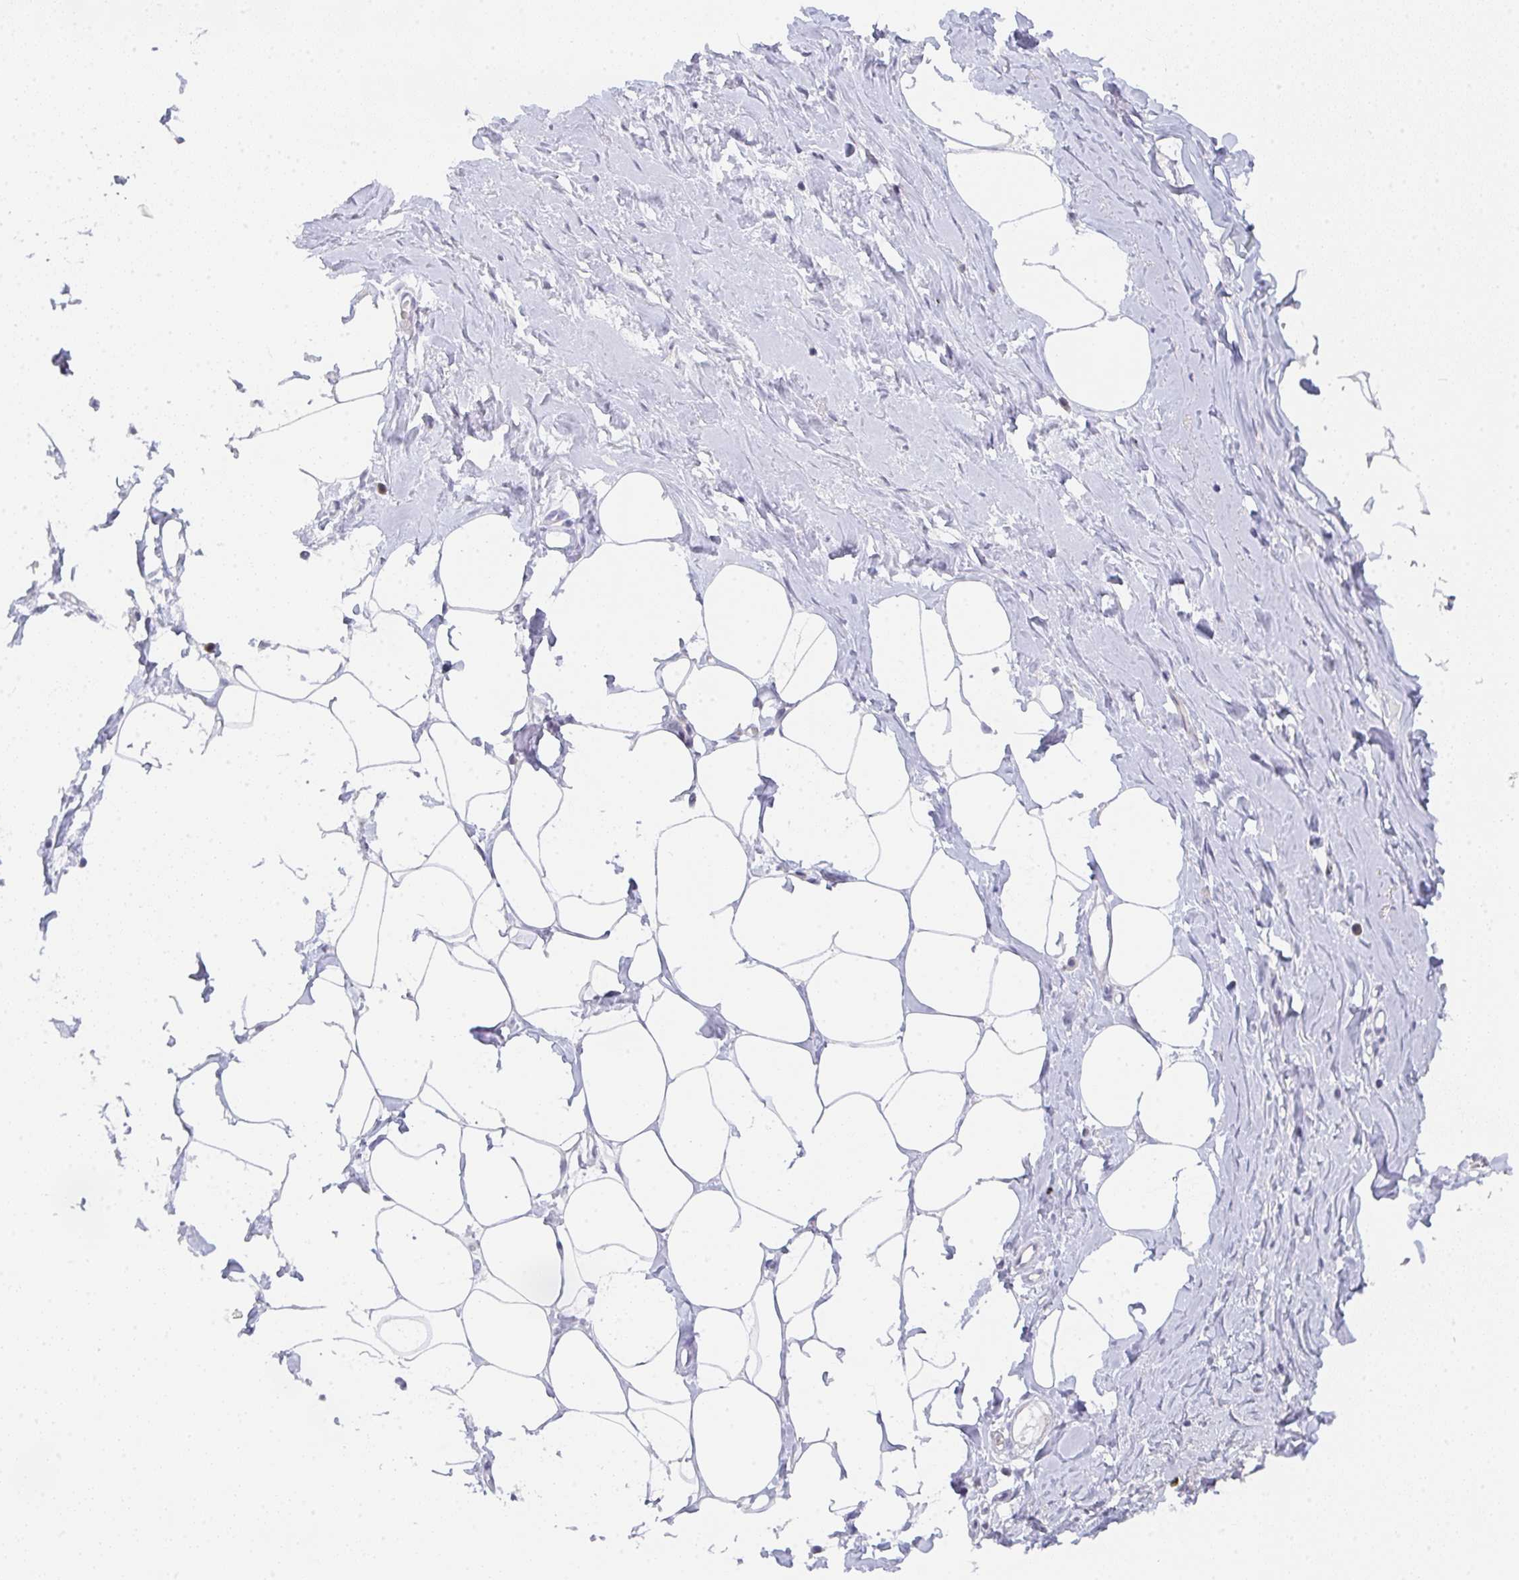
{"staining": {"intensity": "negative", "quantity": "none", "location": "none"}, "tissue": "breast", "cell_type": "Adipocytes", "image_type": "normal", "snomed": [{"axis": "morphology", "description": "Normal tissue, NOS"}, {"axis": "topography", "description": "Breast"}], "caption": "The photomicrograph exhibits no staining of adipocytes in benign breast.", "gene": "CACNA1S", "patient": {"sex": "female", "age": 27}}